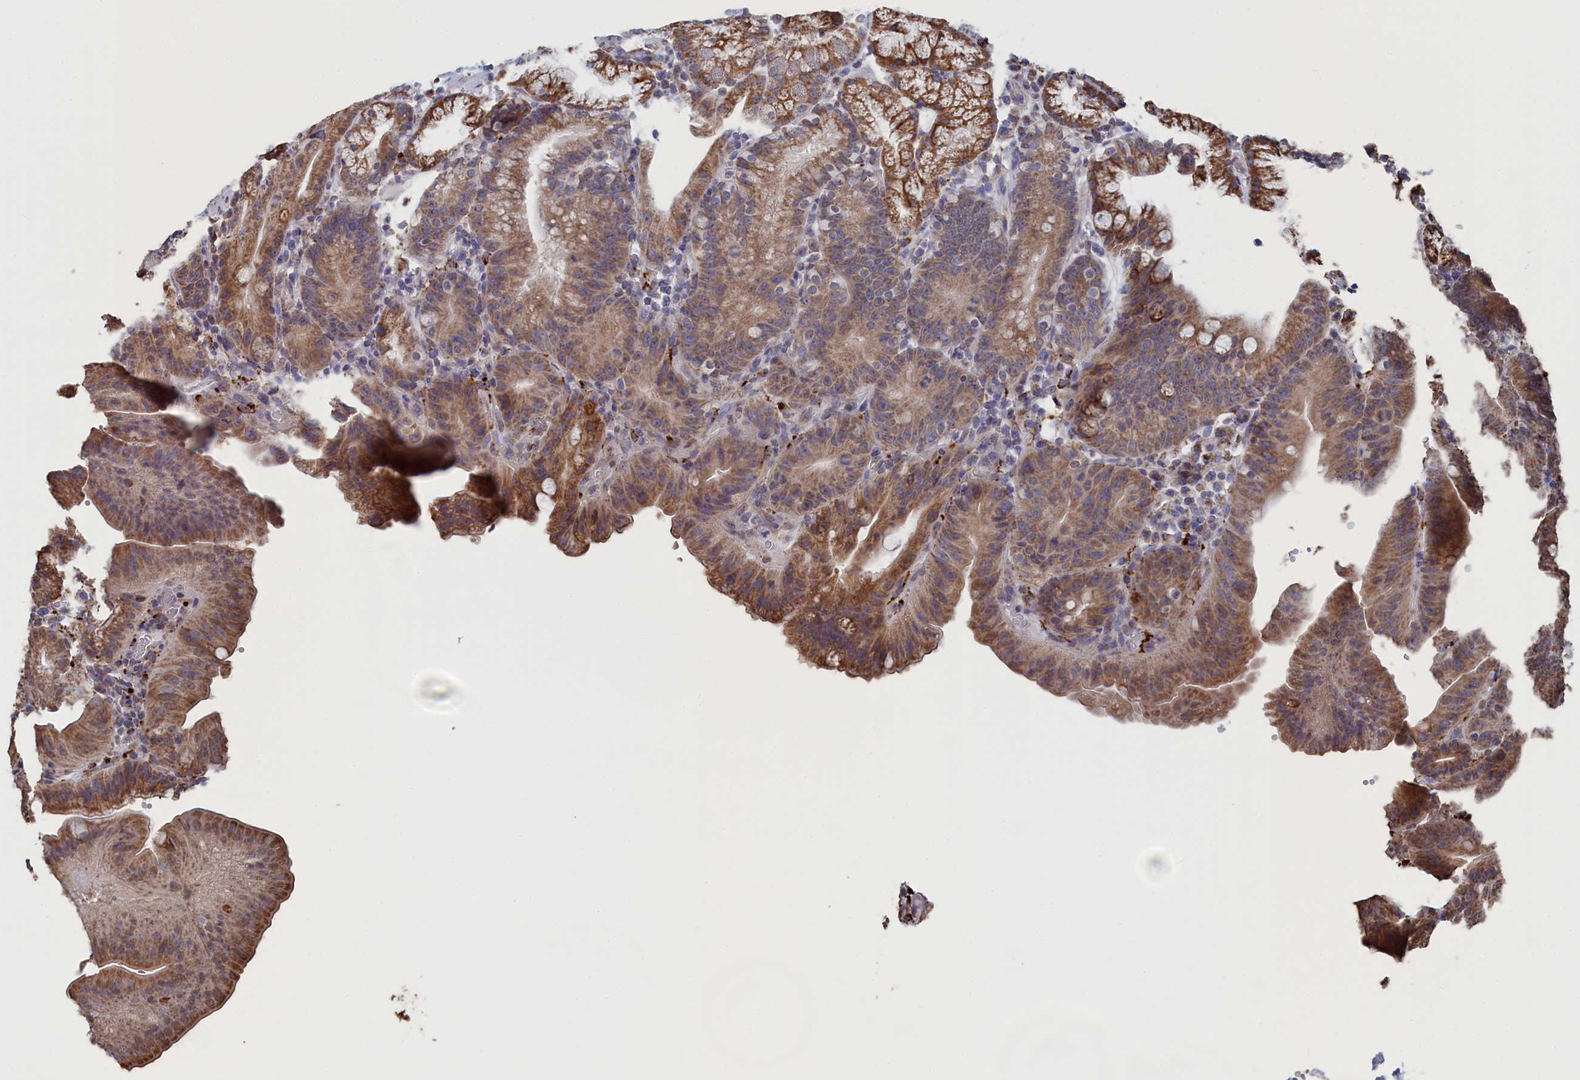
{"staining": {"intensity": "moderate", "quantity": ">75%", "location": "cytoplasmic/membranous"}, "tissue": "duodenum", "cell_type": "Glandular cells", "image_type": "normal", "snomed": [{"axis": "morphology", "description": "Normal tissue, NOS"}, {"axis": "topography", "description": "Duodenum"}], "caption": "Duodenum stained with DAB immunohistochemistry (IHC) reveals medium levels of moderate cytoplasmic/membranous positivity in about >75% of glandular cells. (DAB (3,3'-diaminobenzidine) = brown stain, brightfield microscopy at high magnification).", "gene": "SMG9", "patient": {"sex": "male", "age": 54}}